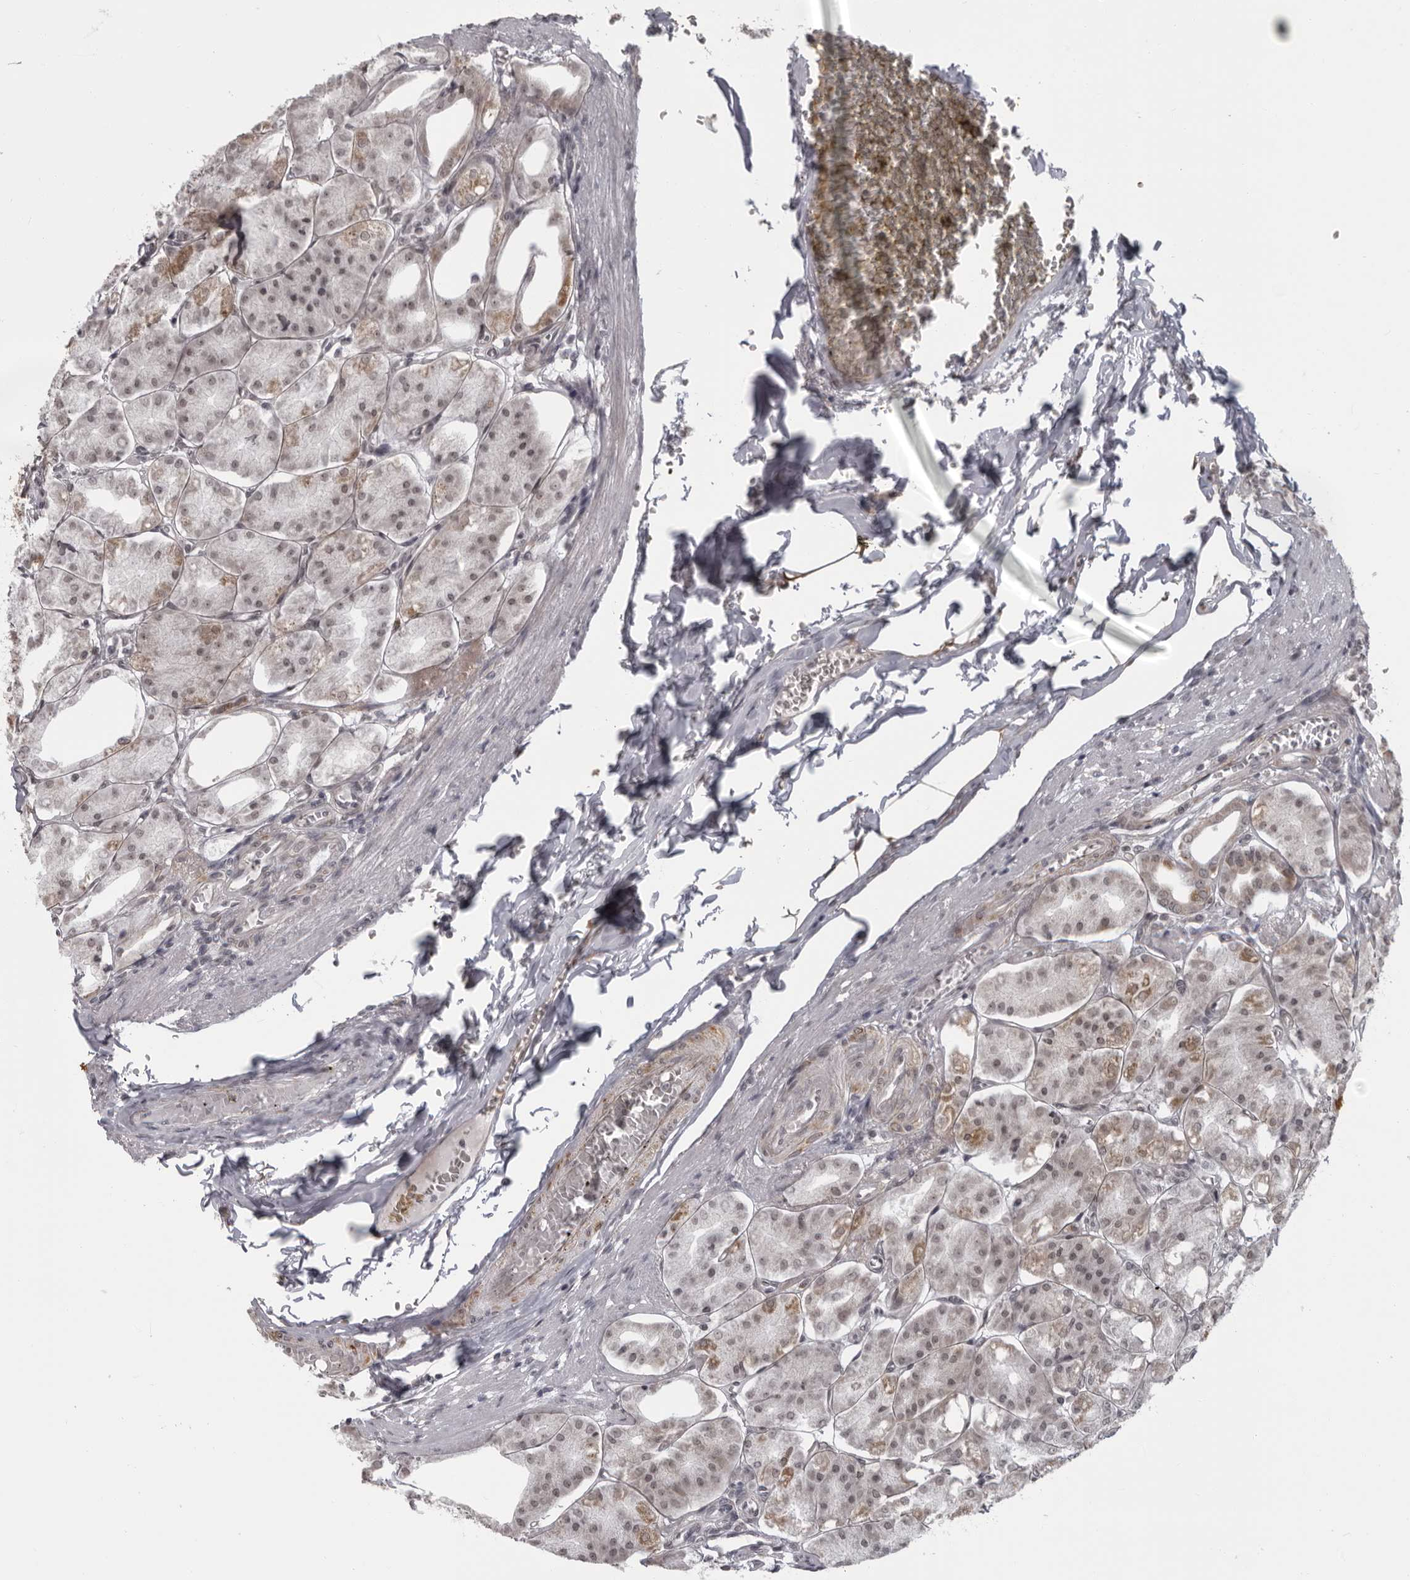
{"staining": {"intensity": "weak", "quantity": "25%-75%", "location": "cytoplasmic/membranous,nuclear"}, "tissue": "stomach", "cell_type": "Glandular cells", "image_type": "normal", "snomed": [{"axis": "morphology", "description": "Normal tissue, NOS"}, {"axis": "topography", "description": "Stomach, lower"}], "caption": "Approximately 25%-75% of glandular cells in benign stomach display weak cytoplasmic/membranous,nuclear protein expression as visualized by brown immunohistochemical staining.", "gene": "RTCA", "patient": {"sex": "male", "age": 71}}